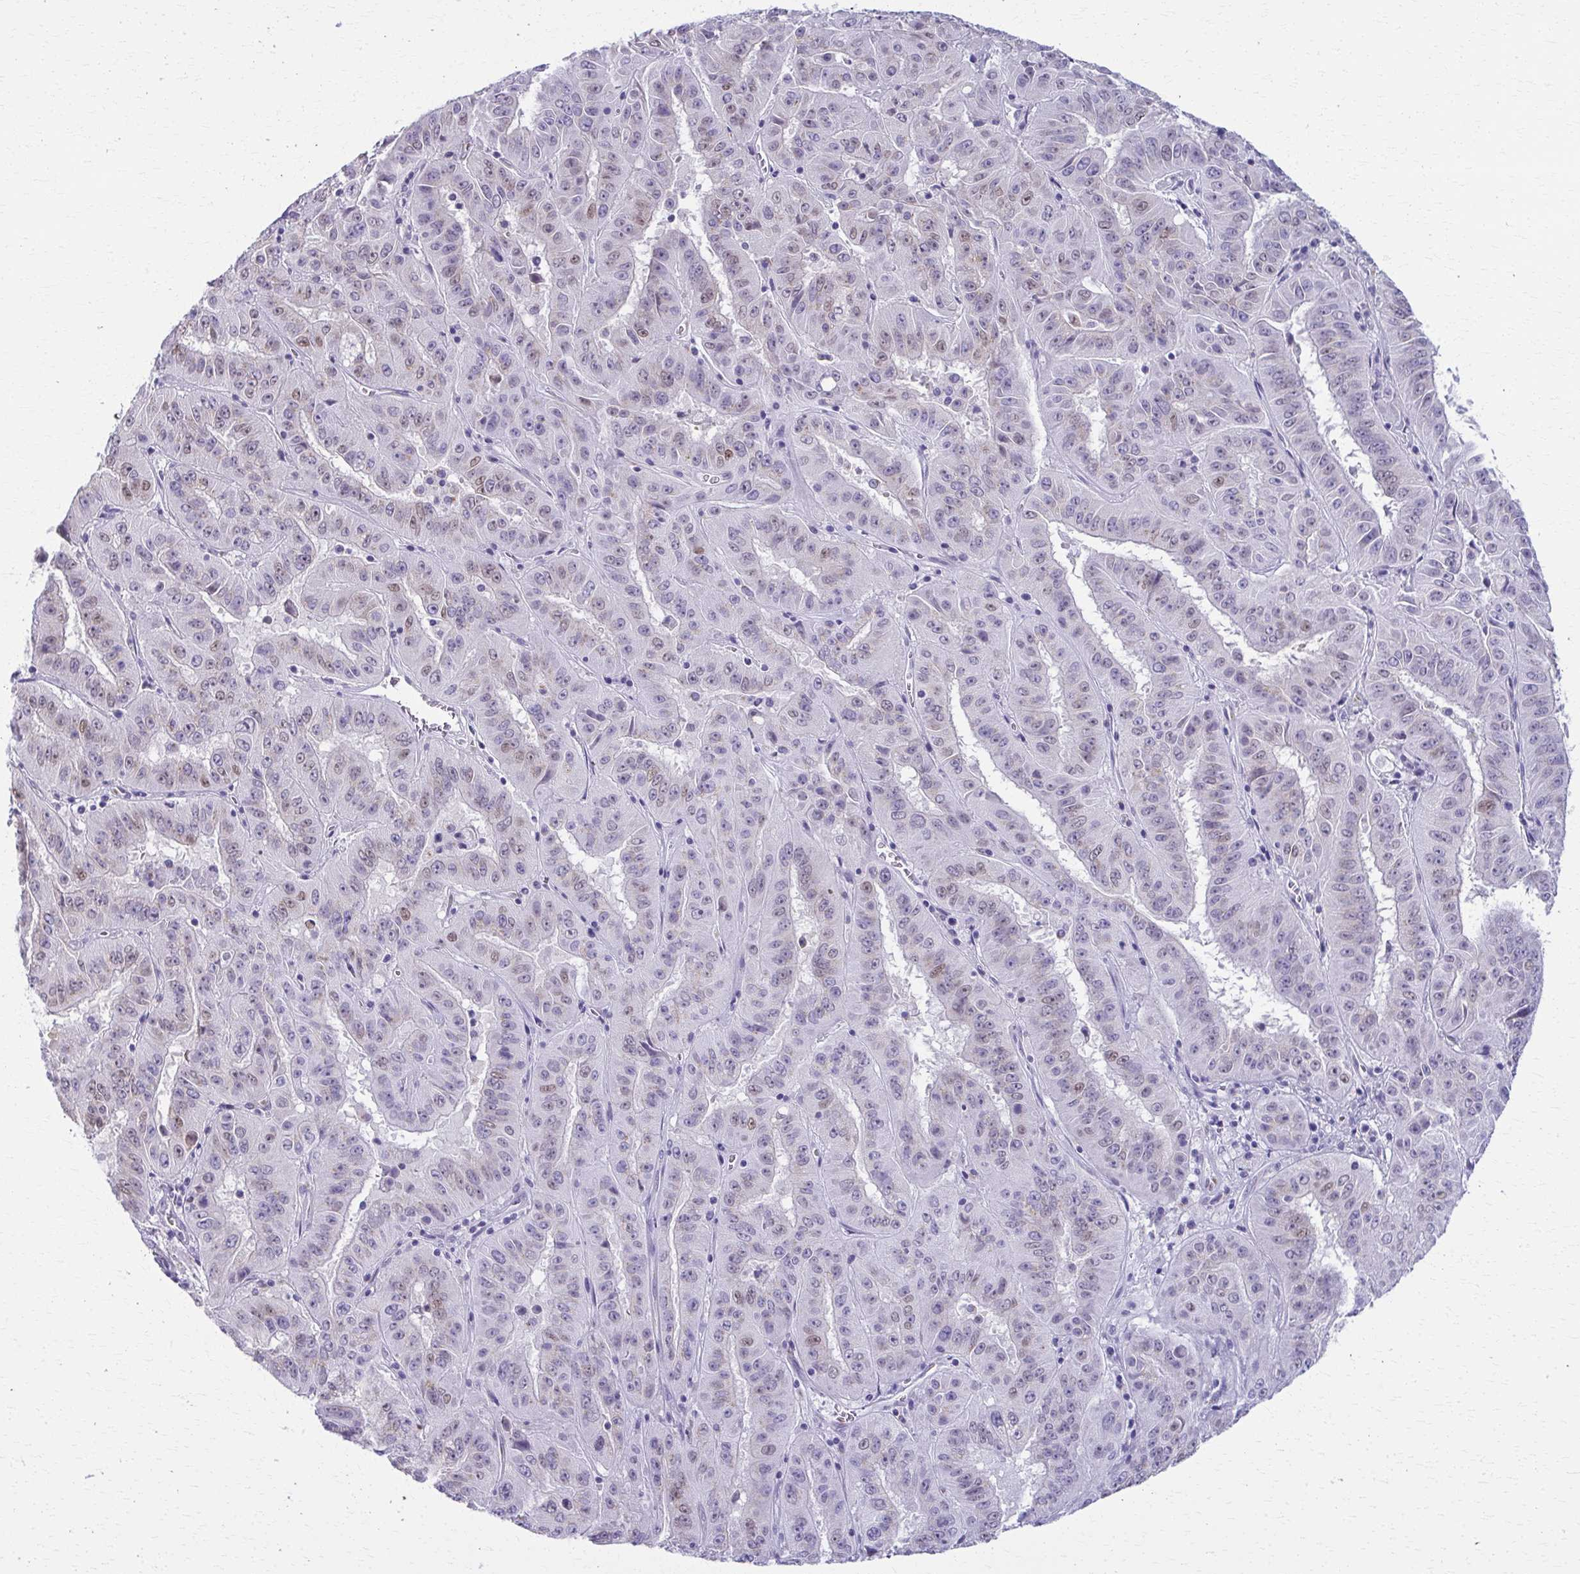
{"staining": {"intensity": "weak", "quantity": "<25%", "location": "nuclear"}, "tissue": "pancreatic cancer", "cell_type": "Tumor cells", "image_type": "cancer", "snomed": [{"axis": "morphology", "description": "Adenocarcinoma, NOS"}, {"axis": "topography", "description": "Pancreas"}], "caption": "High magnification brightfield microscopy of pancreatic adenocarcinoma stained with DAB (brown) and counterstained with hematoxylin (blue): tumor cells show no significant expression.", "gene": "SCLY", "patient": {"sex": "male", "age": 63}}